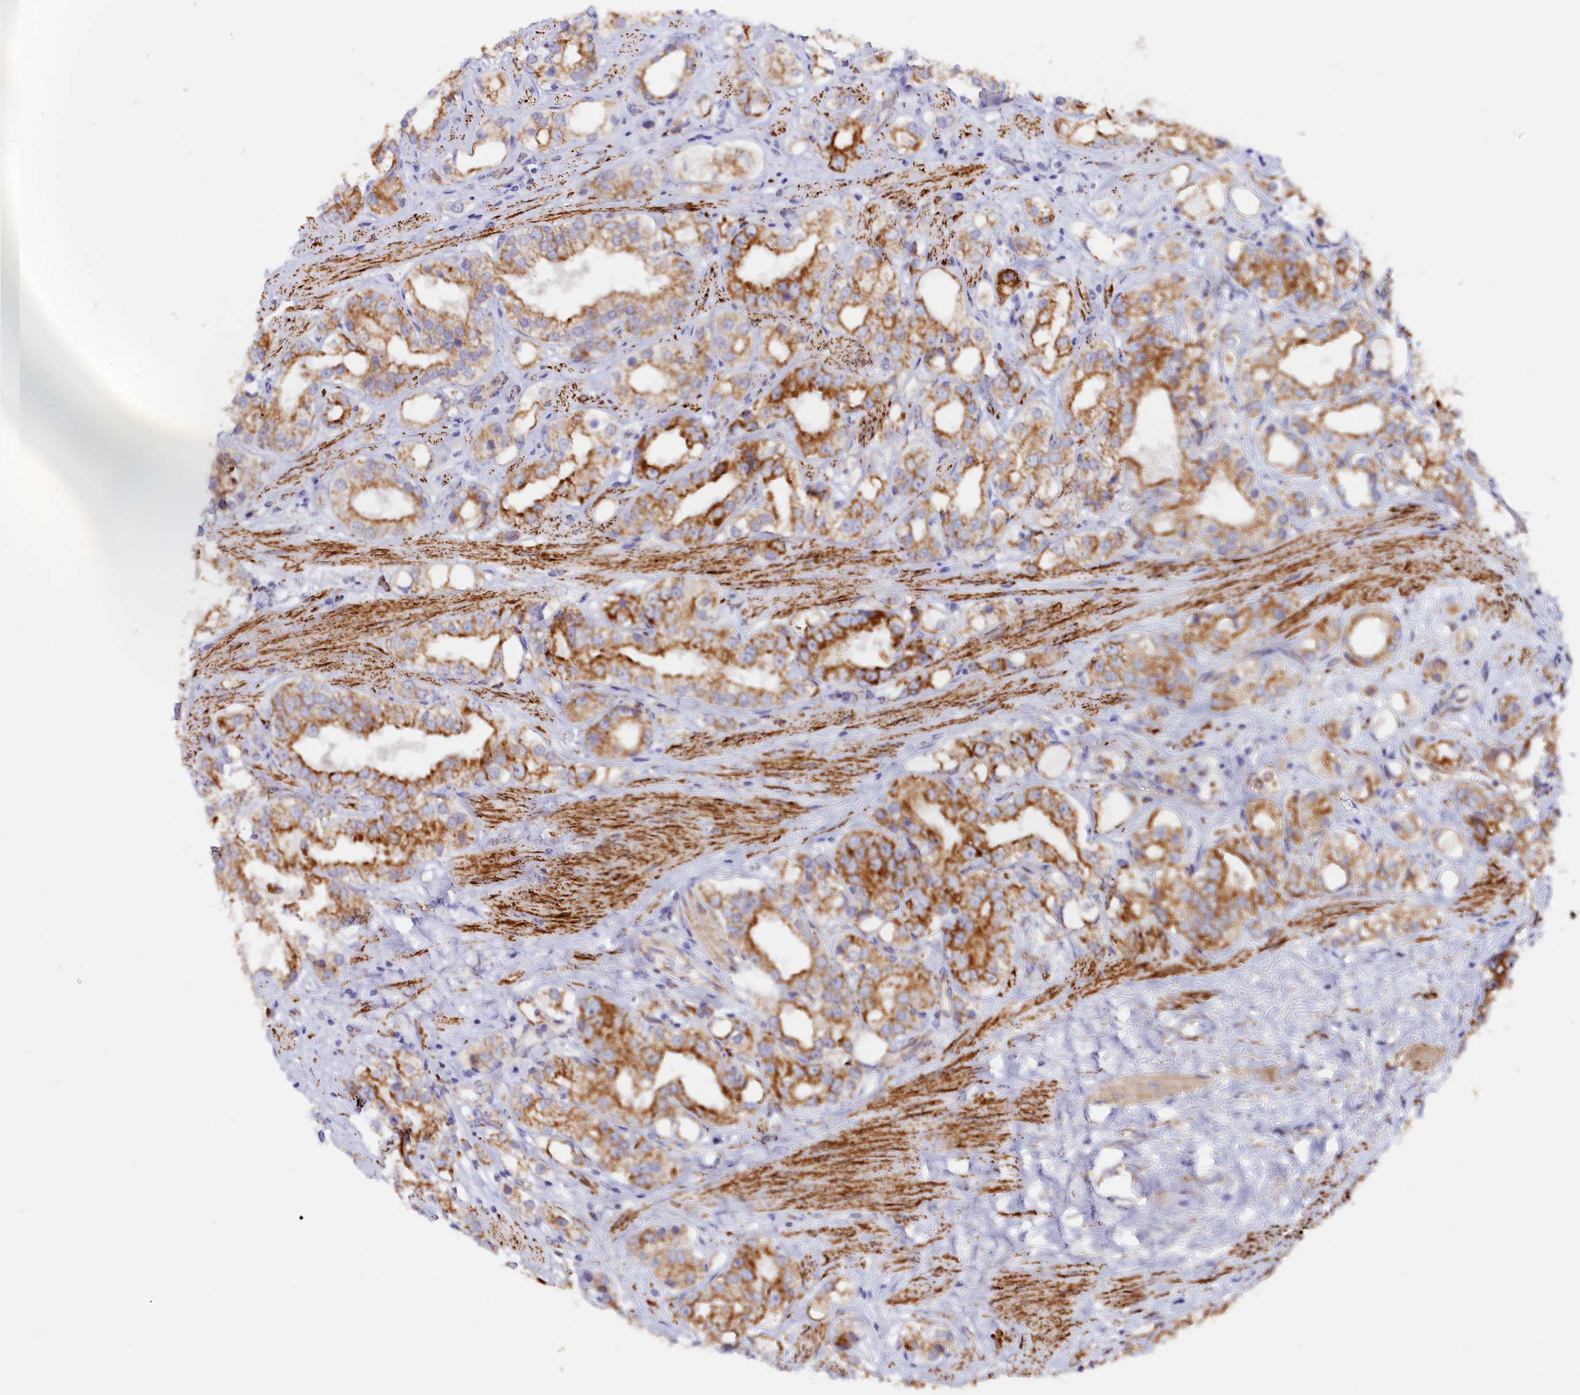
{"staining": {"intensity": "strong", "quantity": ">75%", "location": "cytoplasmic/membranous"}, "tissue": "prostate cancer", "cell_type": "Tumor cells", "image_type": "cancer", "snomed": [{"axis": "morphology", "description": "Adenocarcinoma, NOS"}, {"axis": "topography", "description": "Prostate"}], "caption": "This photomicrograph exhibits prostate cancer (adenocarcinoma) stained with immunohistochemistry to label a protein in brown. The cytoplasmic/membranous of tumor cells show strong positivity for the protein. Nuclei are counter-stained blue.", "gene": "AKTIP", "patient": {"sex": "male", "age": 79}}